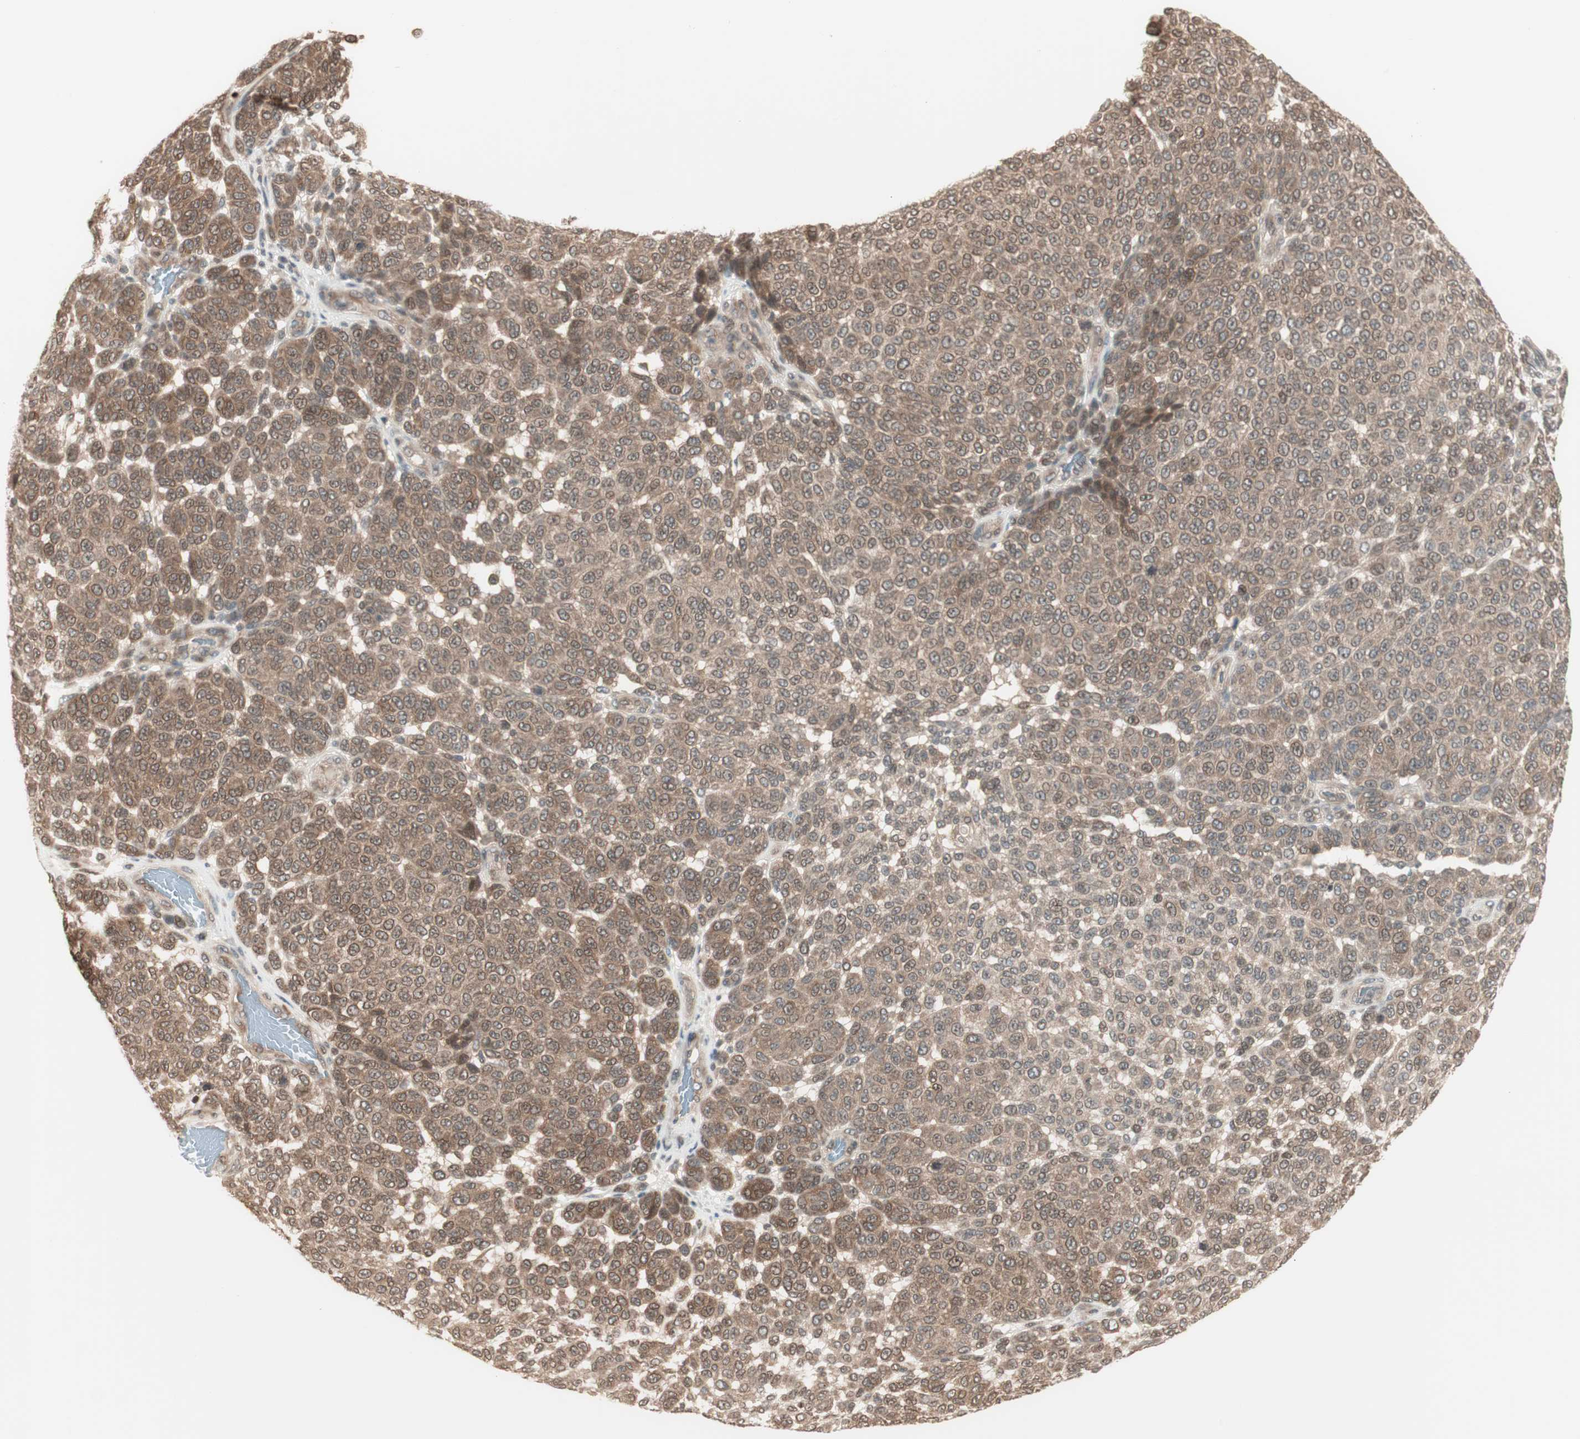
{"staining": {"intensity": "weak", "quantity": ">75%", "location": "cytoplasmic/membranous"}, "tissue": "melanoma", "cell_type": "Tumor cells", "image_type": "cancer", "snomed": [{"axis": "morphology", "description": "Malignant melanoma, NOS"}, {"axis": "topography", "description": "Skin"}], "caption": "Tumor cells display low levels of weak cytoplasmic/membranous expression in about >75% of cells in human melanoma.", "gene": "UBE2I", "patient": {"sex": "male", "age": 59}}